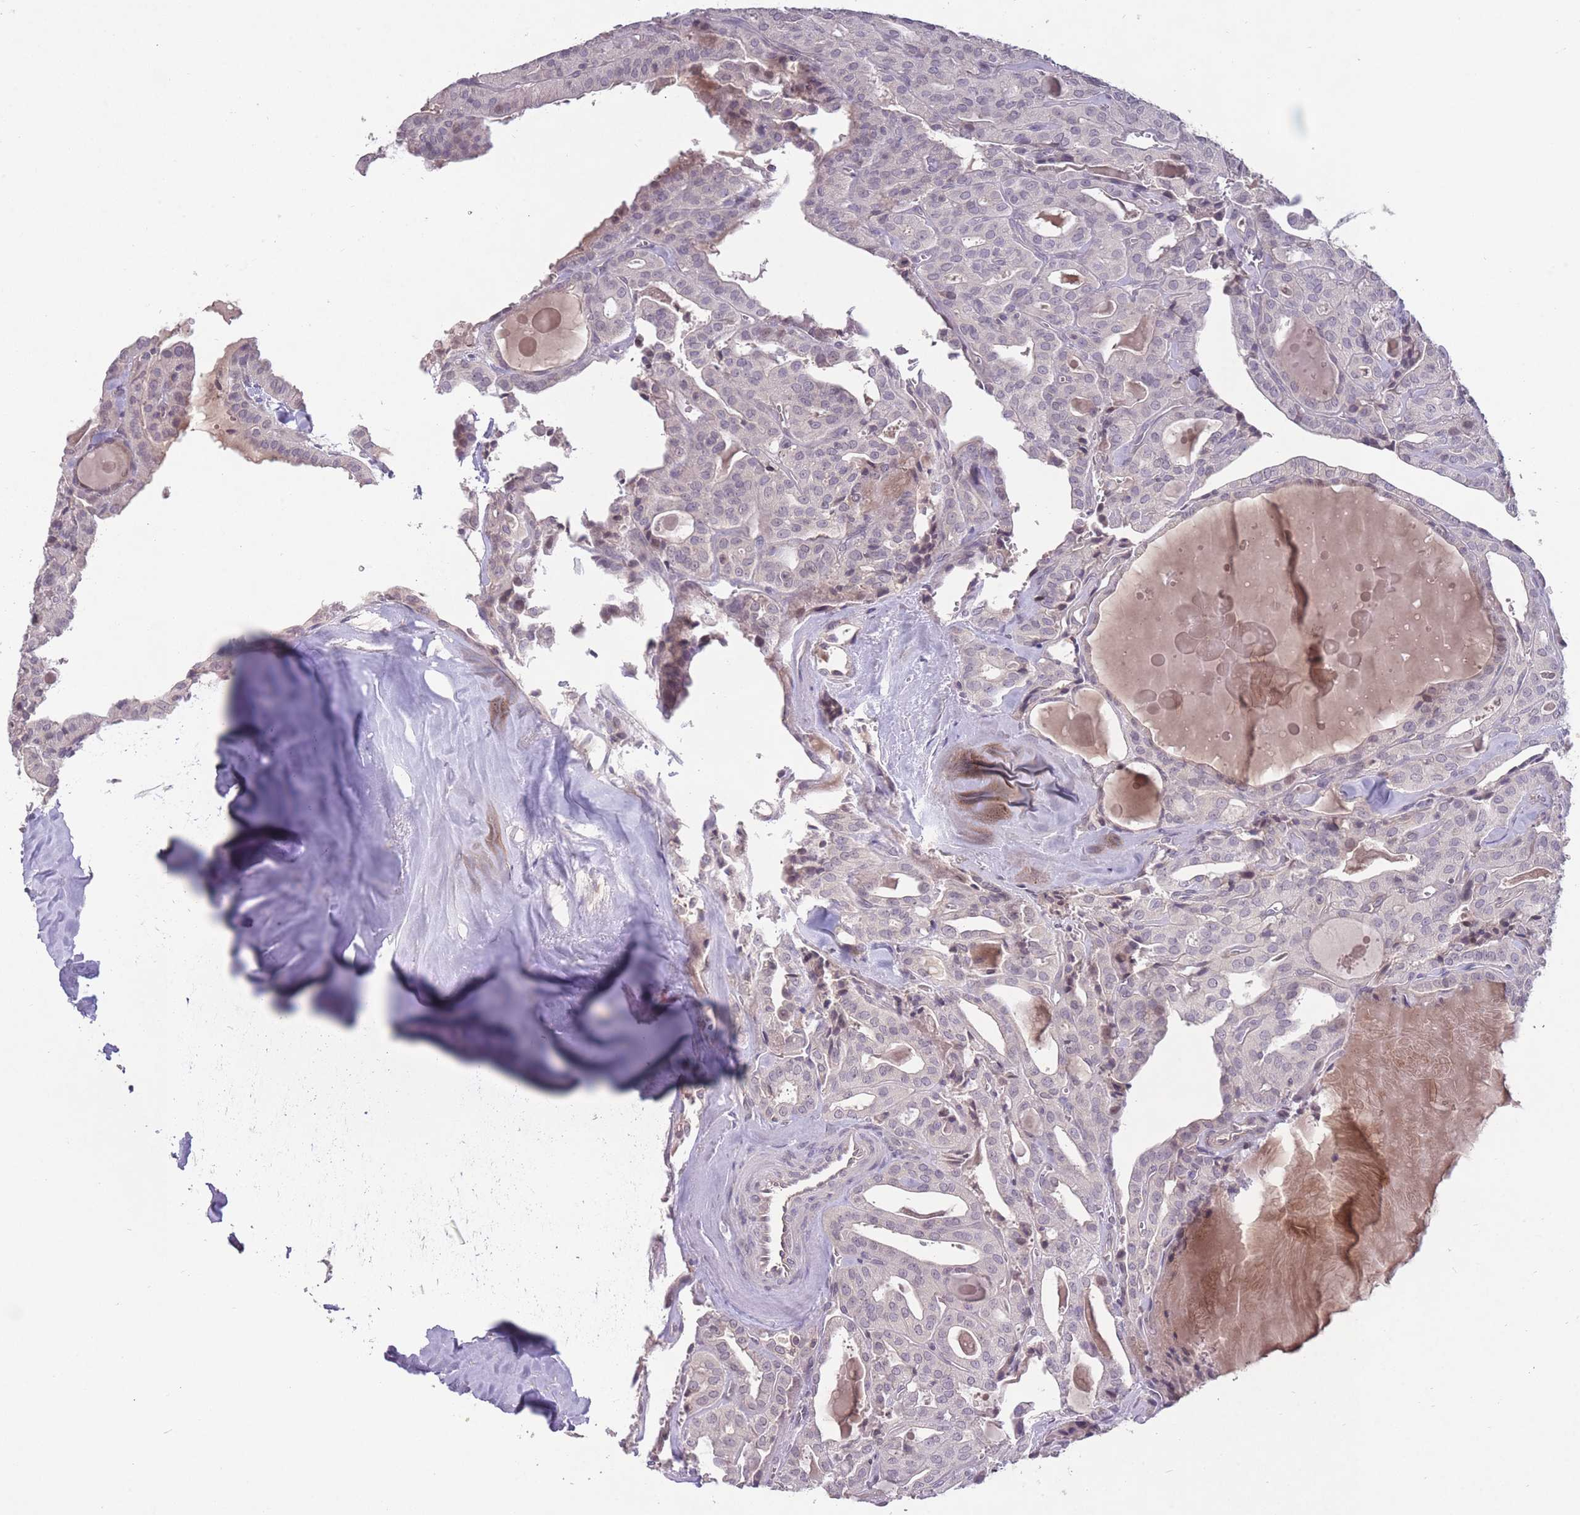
{"staining": {"intensity": "negative", "quantity": "none", "location": "none"}, "tissue": "thyroid cancer", "cell_type": "Tumor cells", "image_type": "cancer", "snomed": [{"axis": "morphology", "description": "Papillary adenocarcinoma, NOS"}, {"axis": "topography", "description": "Thyroid gland"}], "caption": "Tumor cells show no significant staining in thyroid cancer (papillary adenocarcinoma).", "gene": "ADCYAP1R1", "patient": {"sex": "male", "age": 52}}